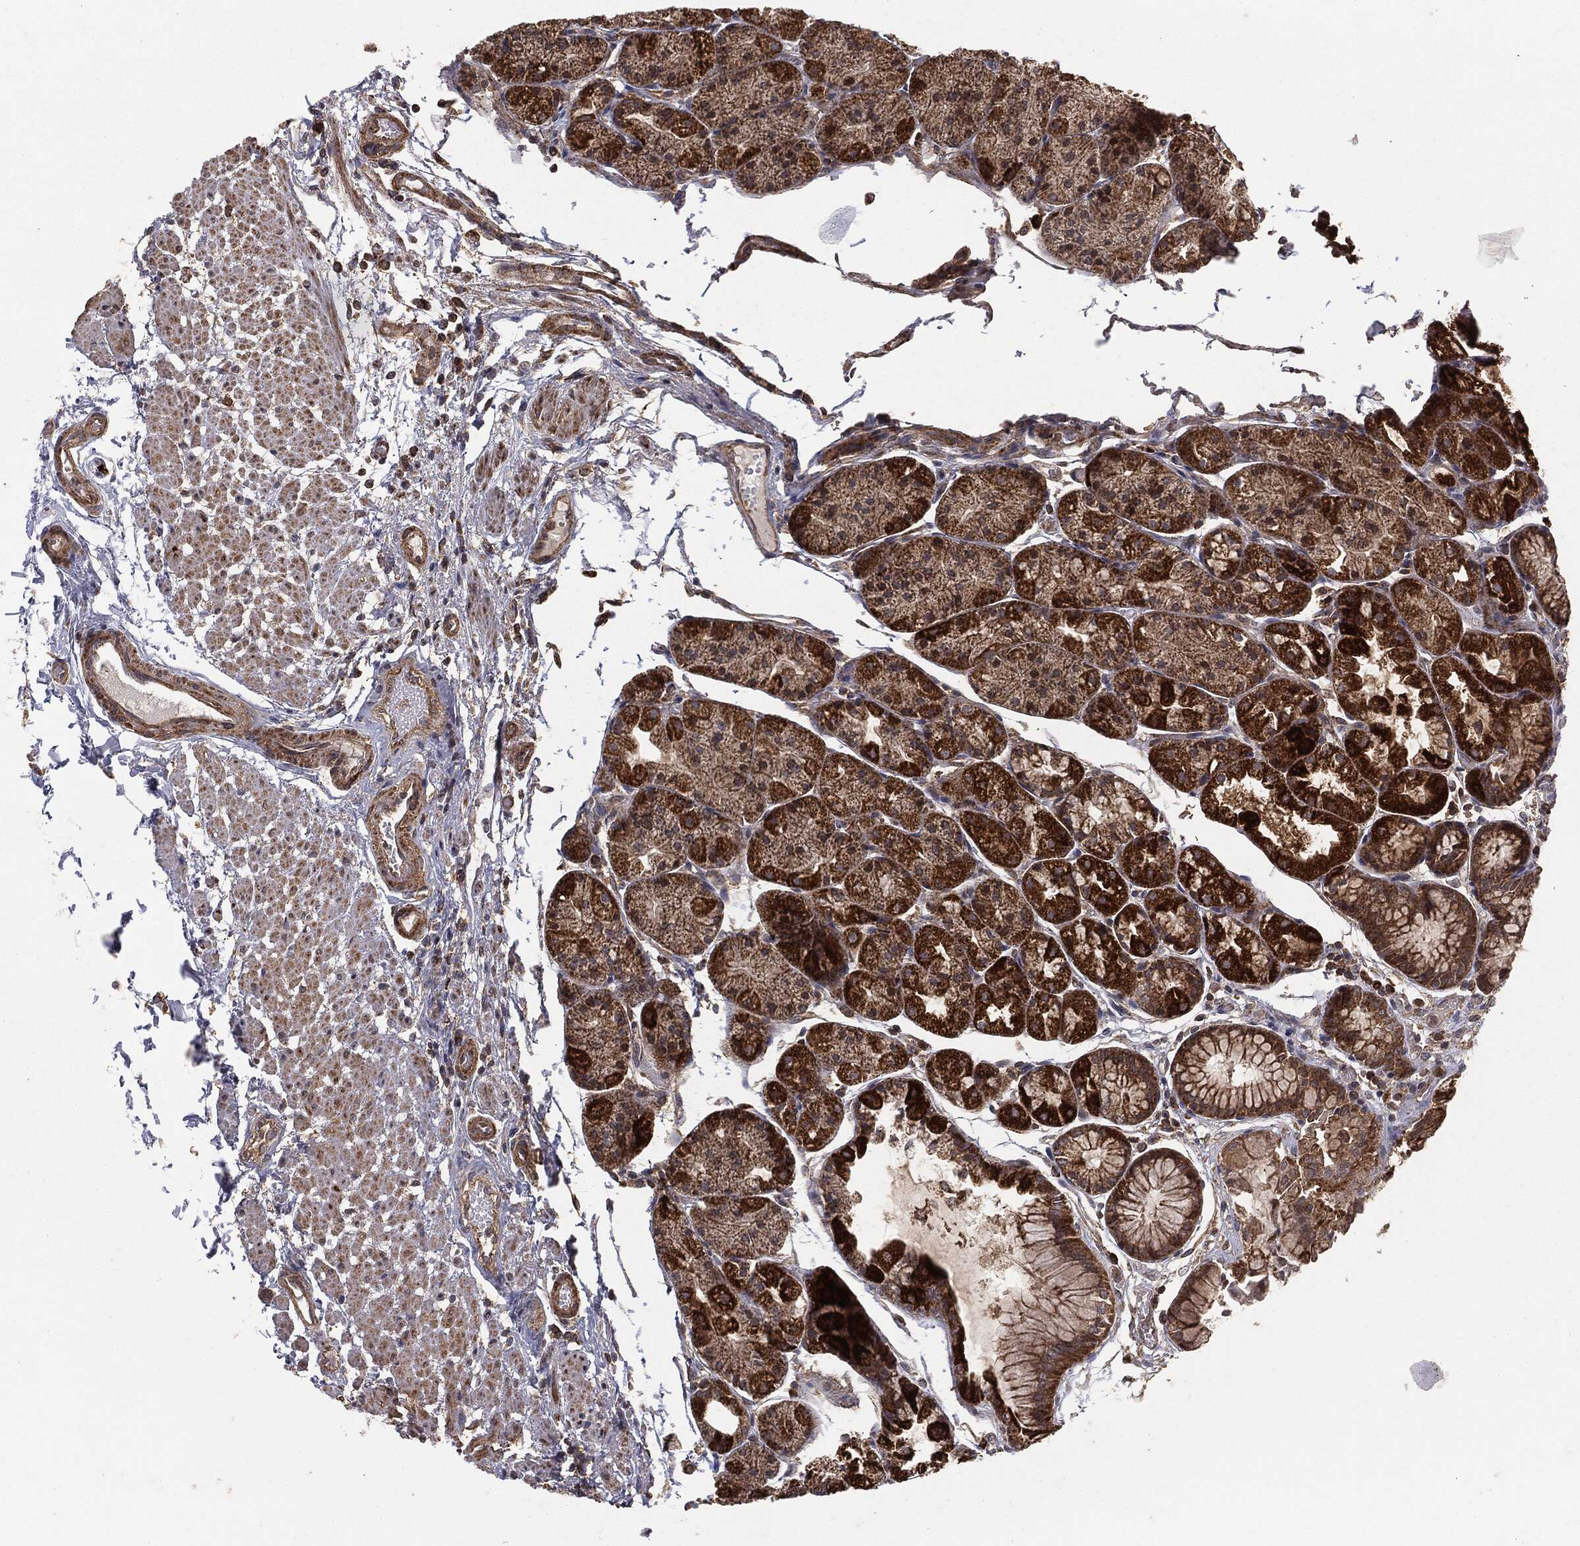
{"staining": {"intensity": "strong", "quantity": "25%-75%", "location": "cytoplasmic/membranous"}, "tissue": "stomach", "cell_type": "Glandular cells", "image_type": "normal", "snomed": [{"axis": "morphology", "description": "Normal tissue, NOS"}, {"axis": "topography", "description": "Stomach, upper"}], "caption": "A high-resolution histopathology image shows immunohistochemistry staining of unremarkable stomach, which demonstrates strong cytoplasmic/membranous positivity in about 25%-75% of glandular cells.", "gene": "MTOR", "patient": {"sex": "male", "age": 72}}